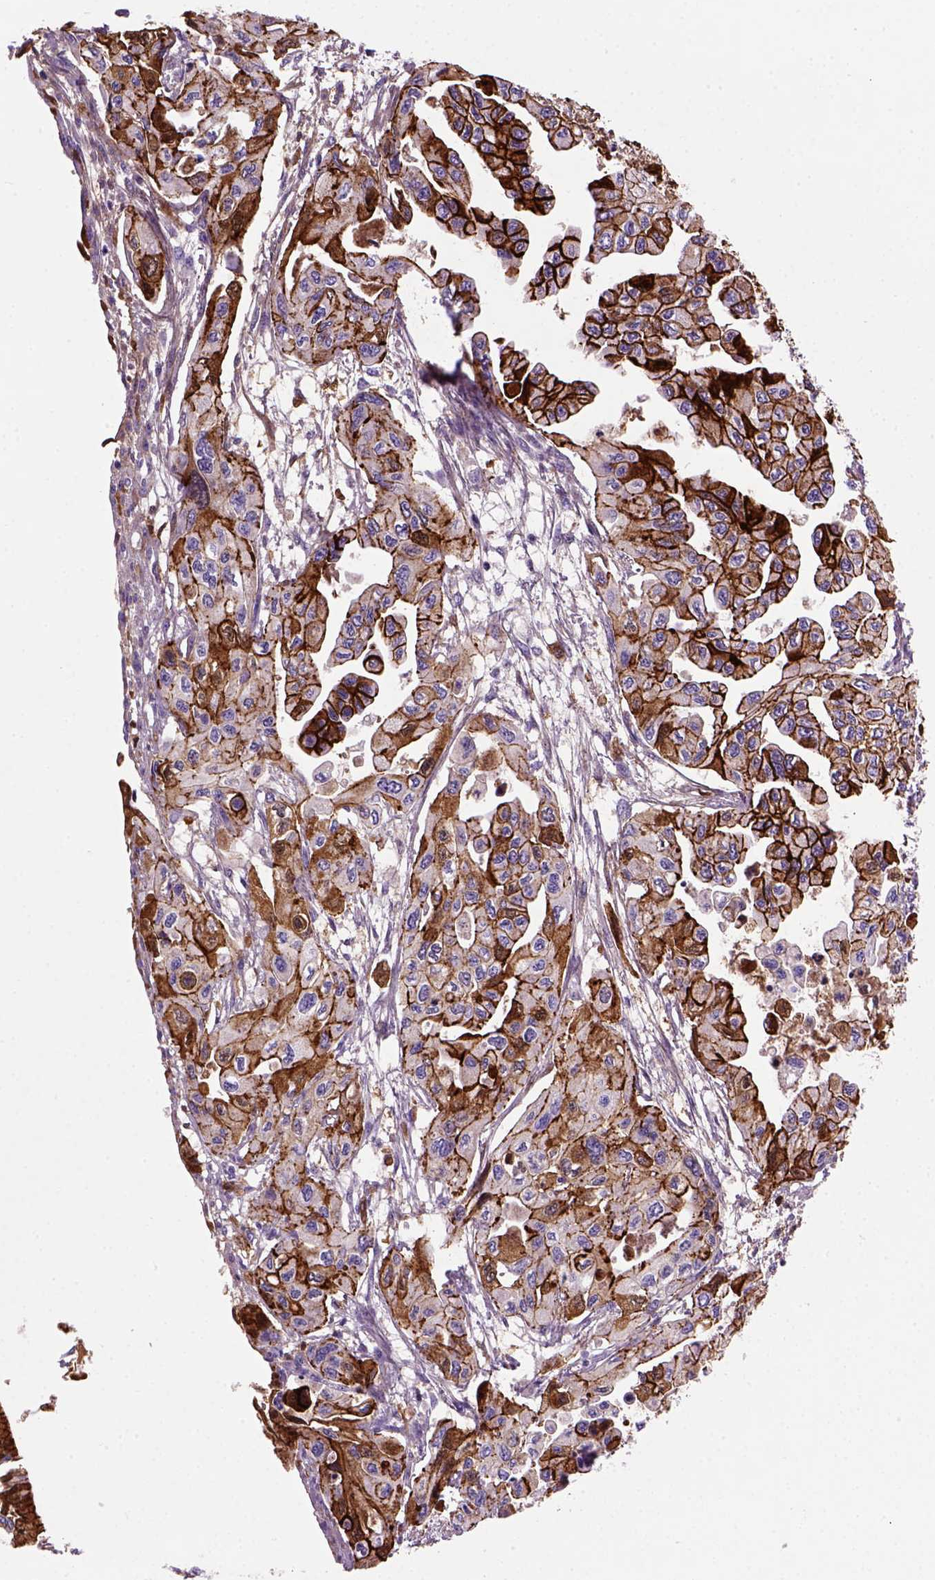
{"staining": {"intensity": "strong", "quantity": "25%-75%", "location": "cytoplasmic/membranous"}, "tissue": "pancreatic cancer", "cell_type": "Tumor cells", "image_type": "cancer", "snomed": [{"axis": "morphology", "description": "Adenocarcinoma, NOS"}, {"axis": "topography", "description": "Pancreas"}], "caption": "Immunohistochemistry micrograph of human pancreatic cancer stained for a protein (brown), which exhibits high levels of strong cytoplasmic/membranous positivity in approximately 25%-75% of tumor cells.", "gene": "CDH1", "patient": {"sex": "female", "age": 76}}